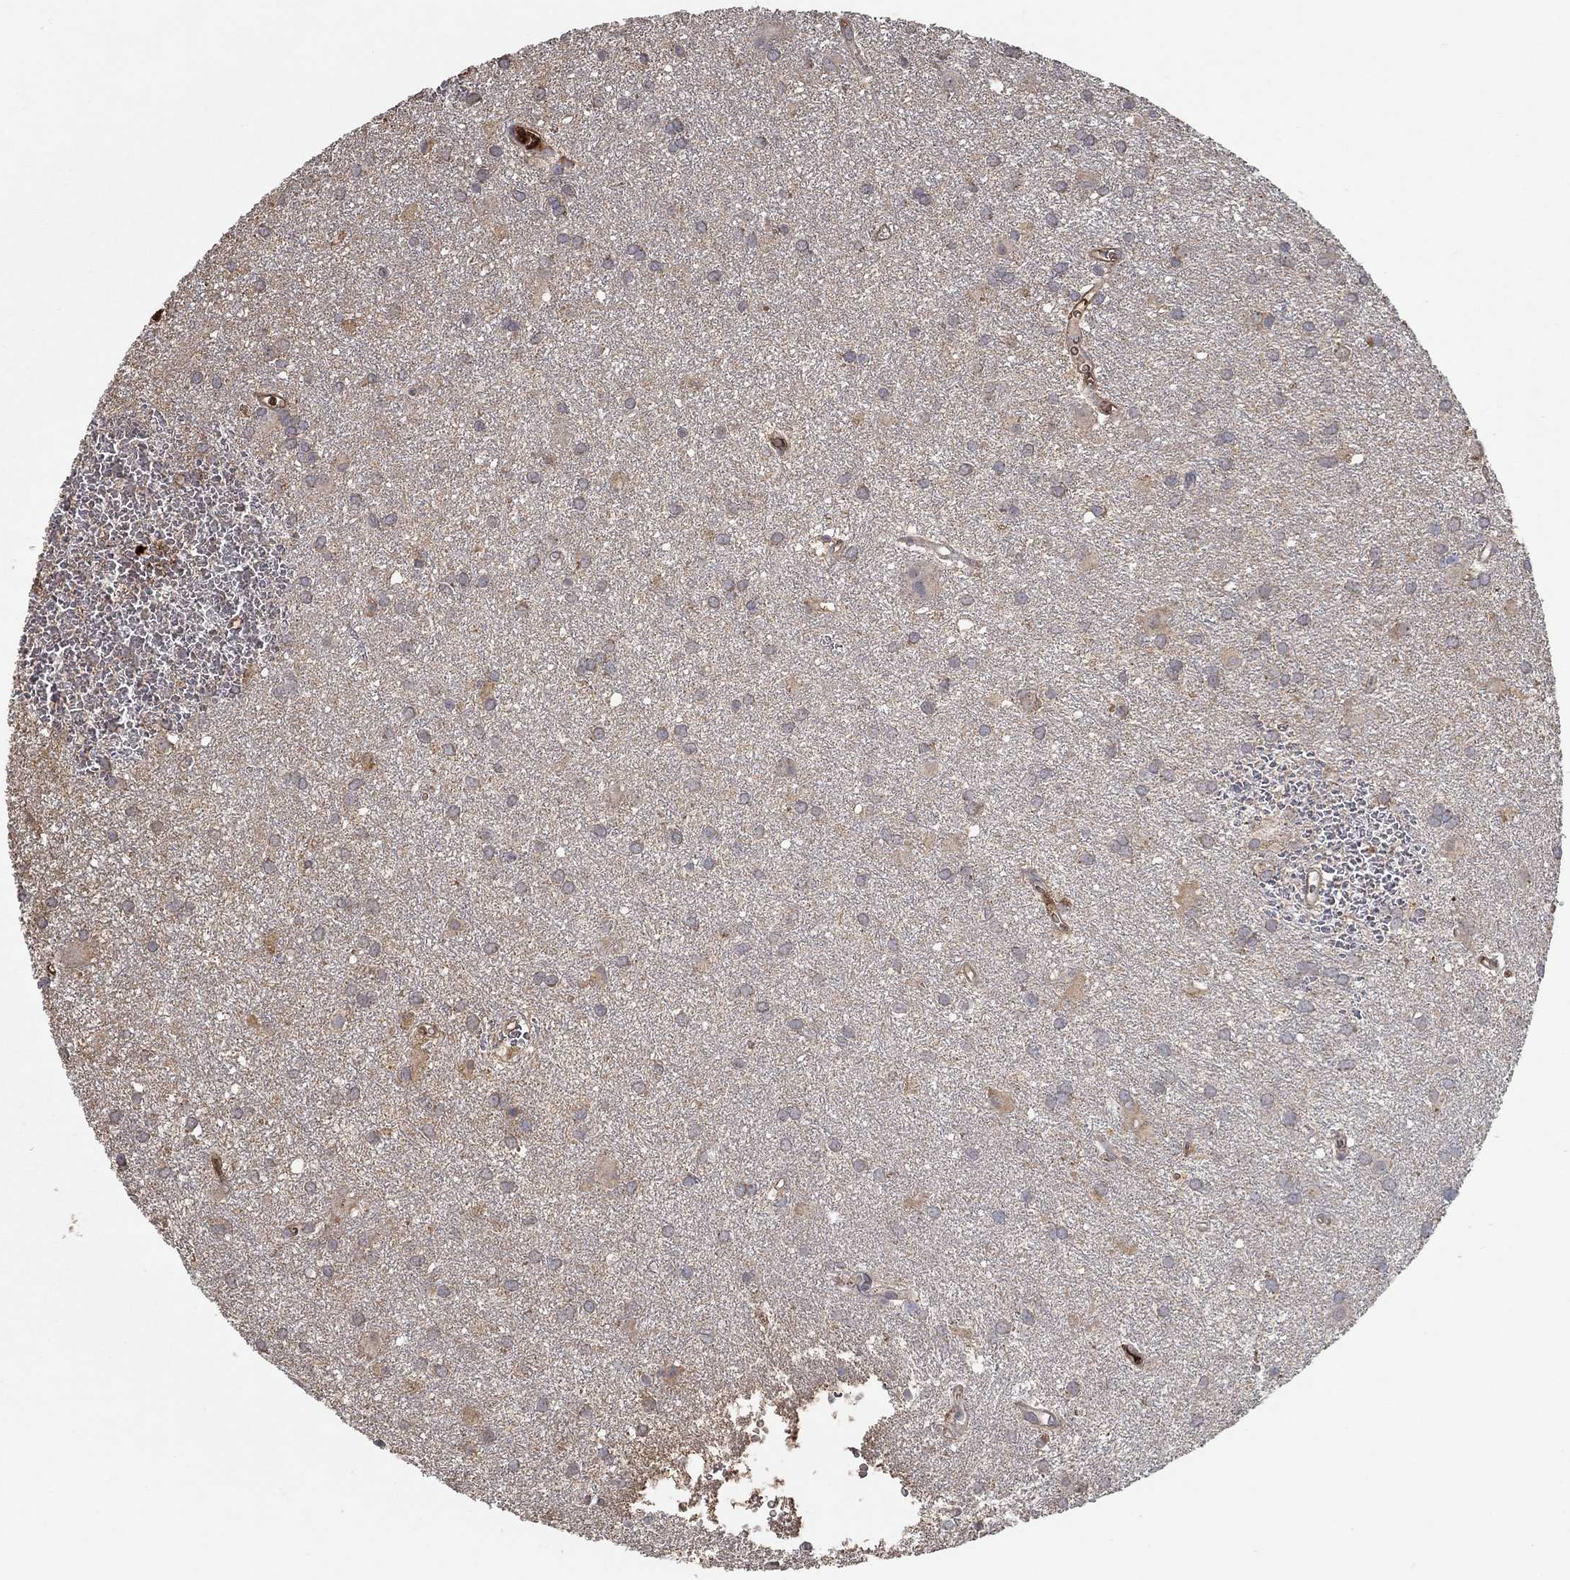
{"staining": {"intensity": "negative", "quantity": "none", "location": "none"}, "tissue": "glioma", "cell_type": "Tumor cells", "image_type": "cancer", "snomed": [{"axis": "morphology", "description": "Glioma, malignant, Low grade"}, {"axis": "topography", "description": "Brain"}], "caption": "This is an IHC image of glioma. There is no staining in tumor cells.", "gene": "IL10", "patient": {"sex": "male", "age": 58}}